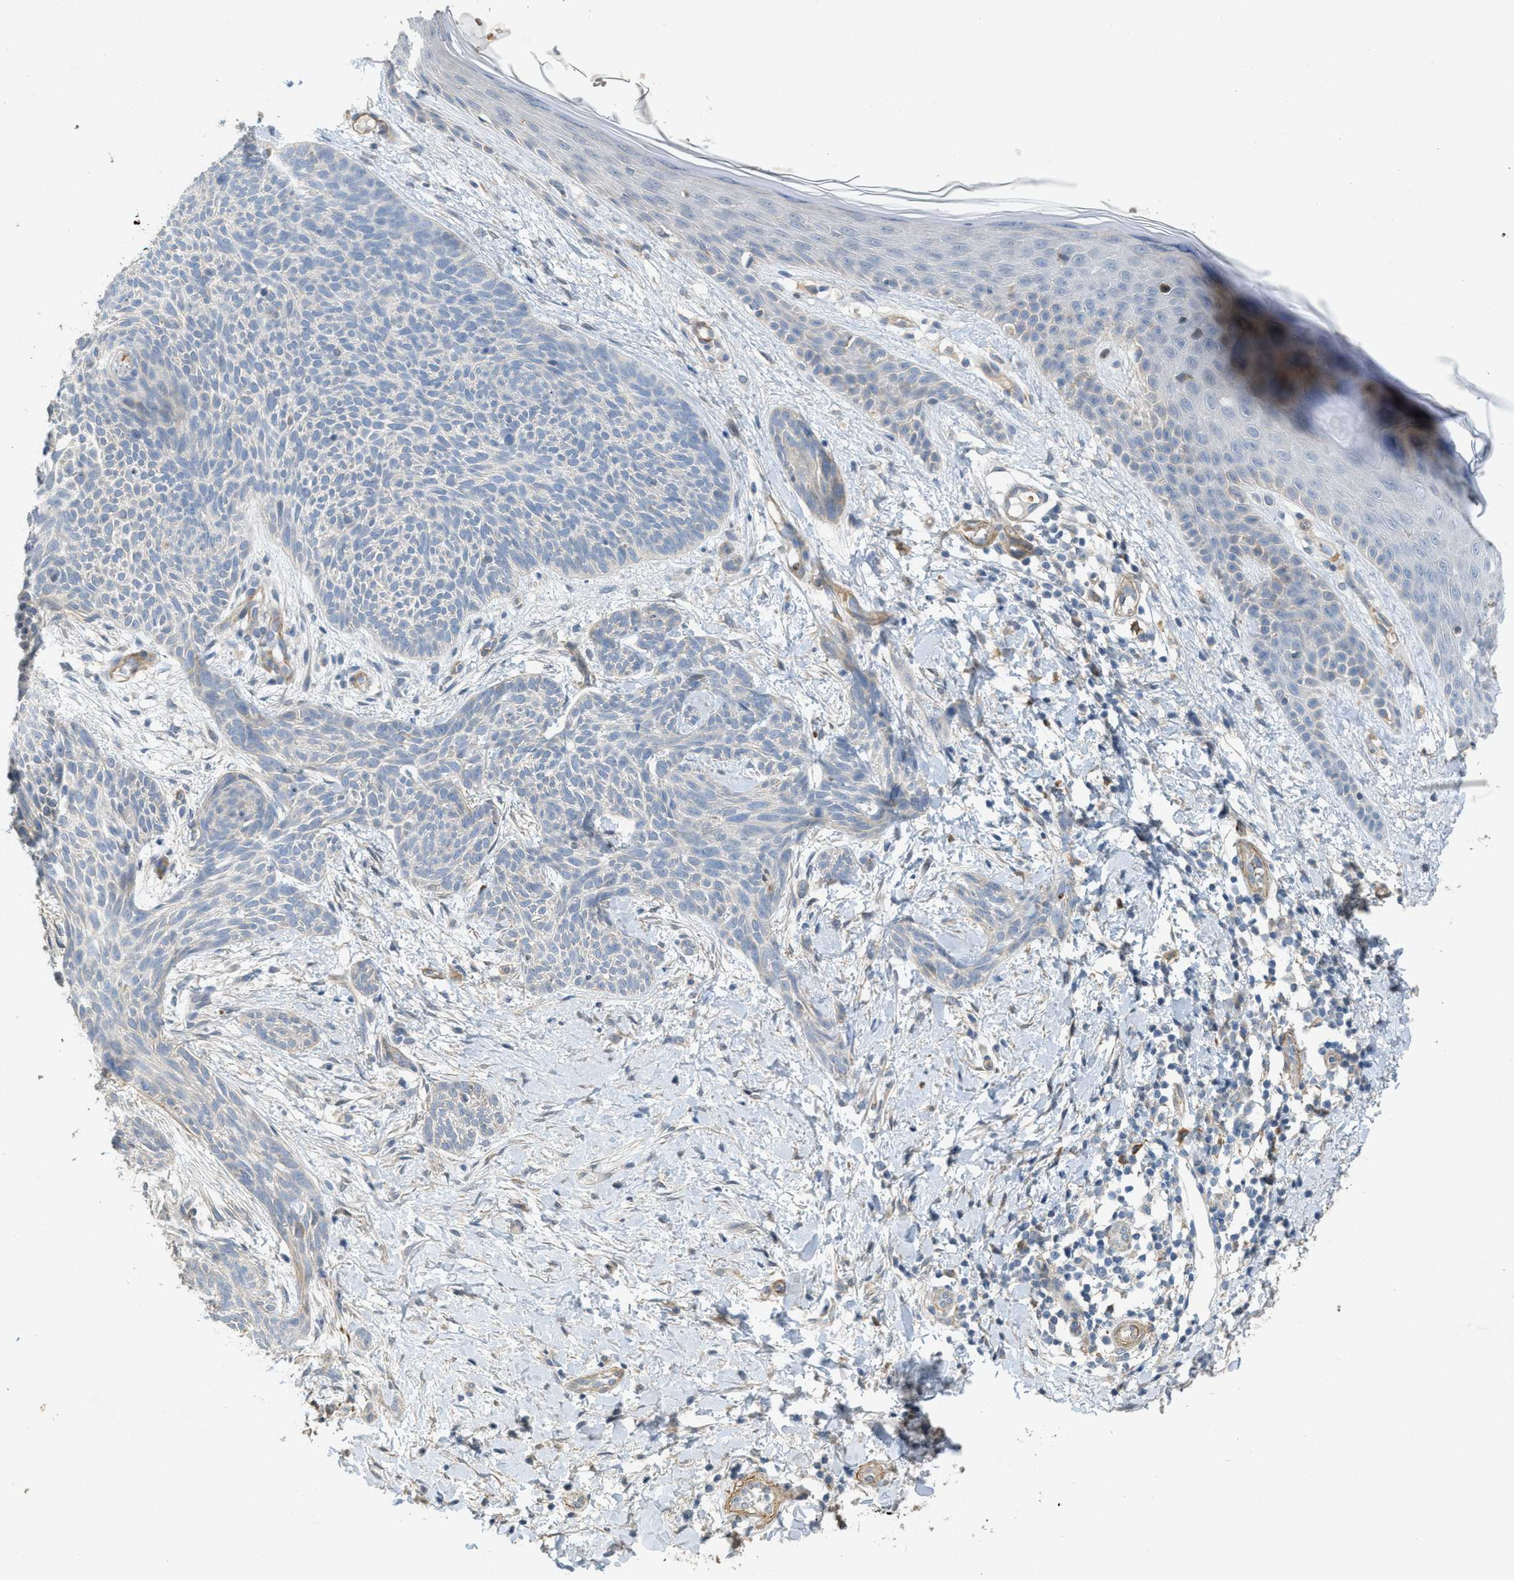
{"staining": {"intensity": "weak", "quantity": "<25%", "location": "cytoplasmic/membranous"}, "tissue": "skin cancer", "cell_type": "Tumor cells", "image_type": "cancer", "snomed": [{"axis": "morphology", "description": "Basal cell carcinoma"}, {"axis": "topography", "description": "Skin"}], "caption": "The micrograph displays no staining of tumor cells in skin cancer (basal cell carcinoma).", "gene": "MRS2", "patient": {"sex": "female", "age": 59}}